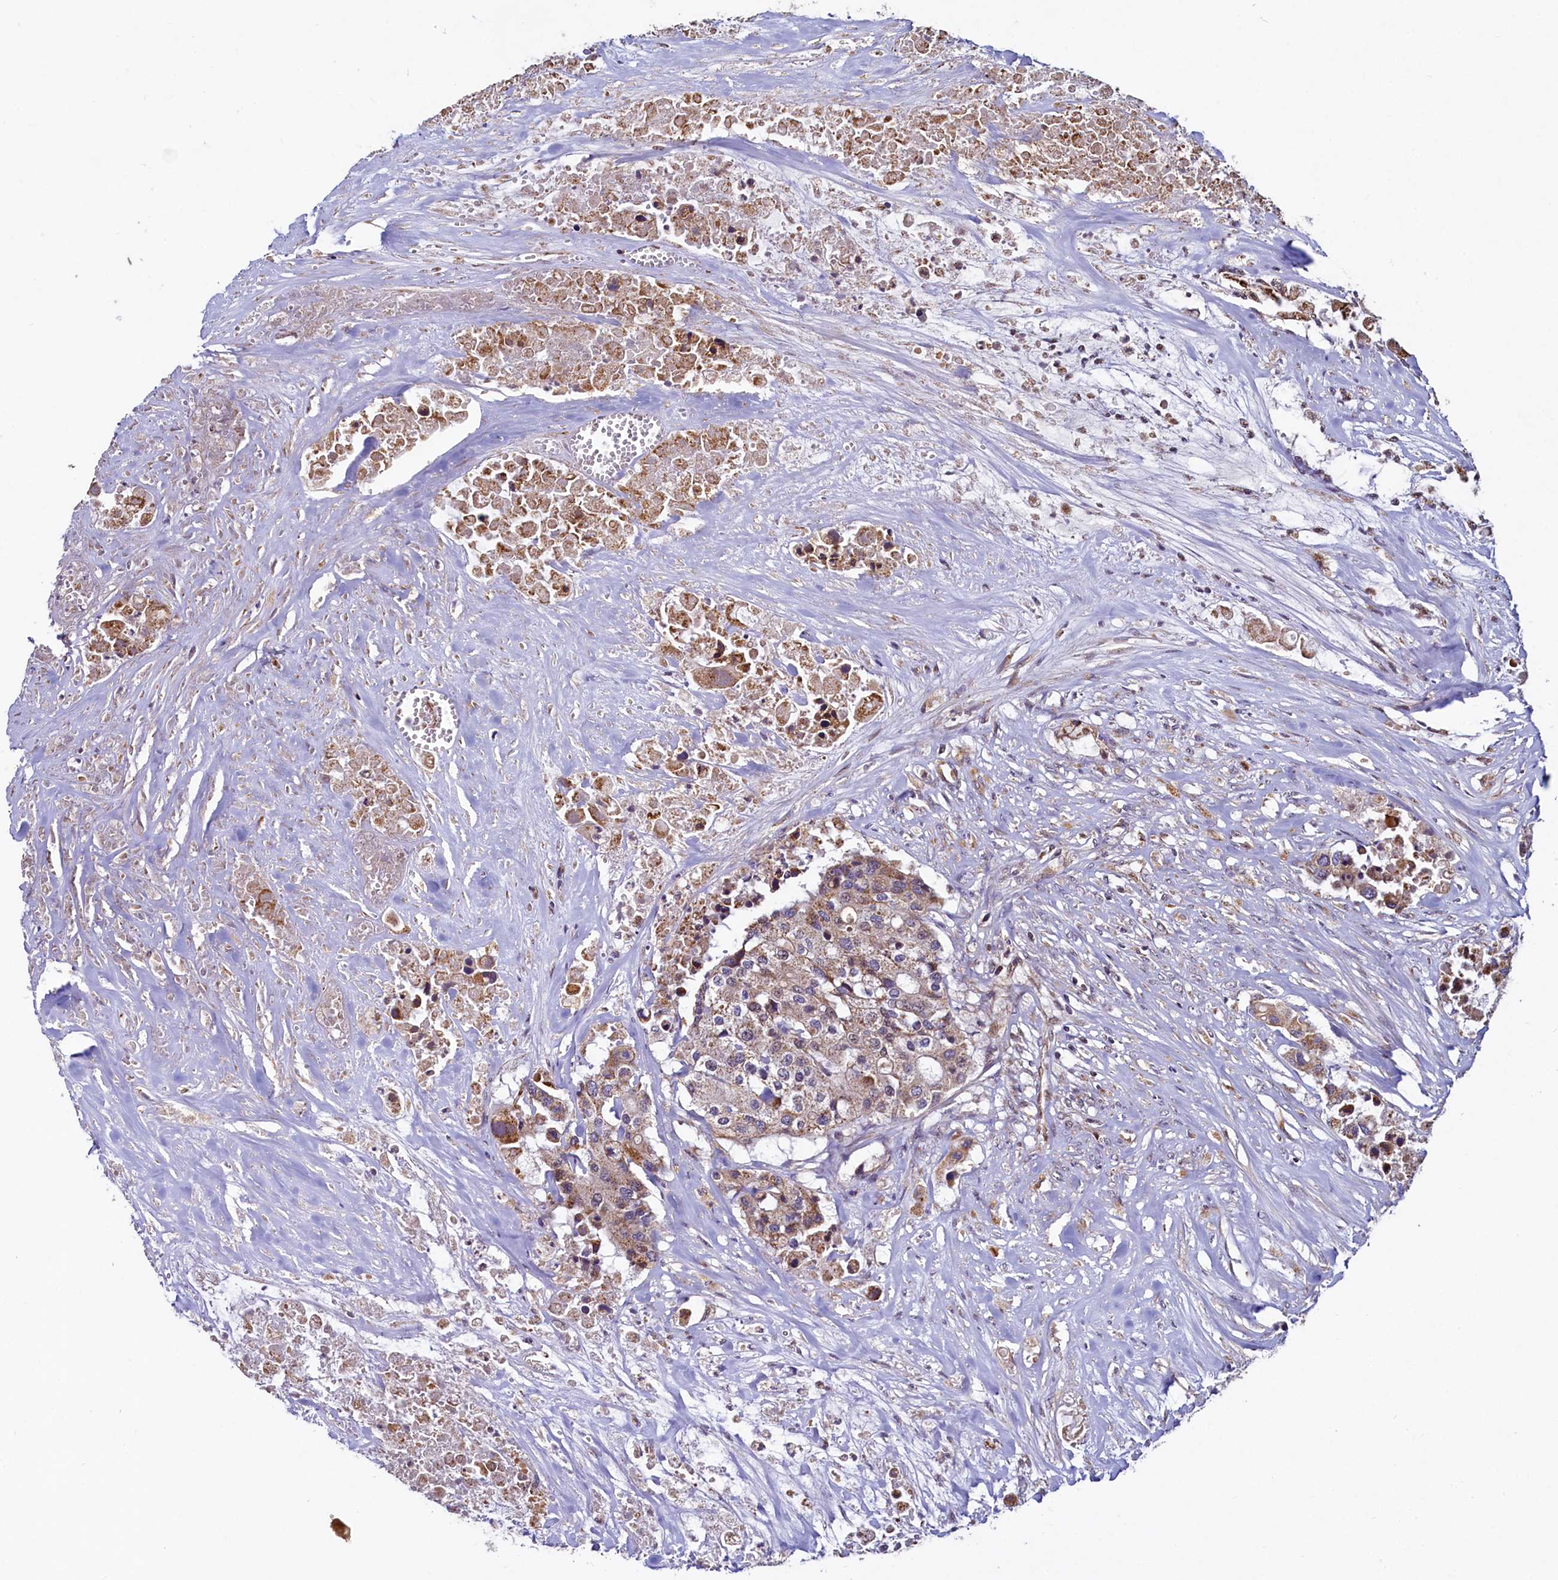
{"staining": {"intensity": "moderate", "quantity": "25%-75%", "location": "cytoplasmic/membranous"}, "tissue": "colorectal cancer", "cell_type": "Tumor cells", "image_type": "cancer", "snomed": [{"axis": "morphology", "description": "Adenocarcinoma, NOS"}, {"axis": "topography", "description": "Colon"}], "caption": "Tumor cells display medium levels of moderate cytoplasmic/membranous staining in approximately 25%-75% of cells in human colorectal cancer.", "gene": "ZNF577", "patient": {"sex": "male", "age": 77}}